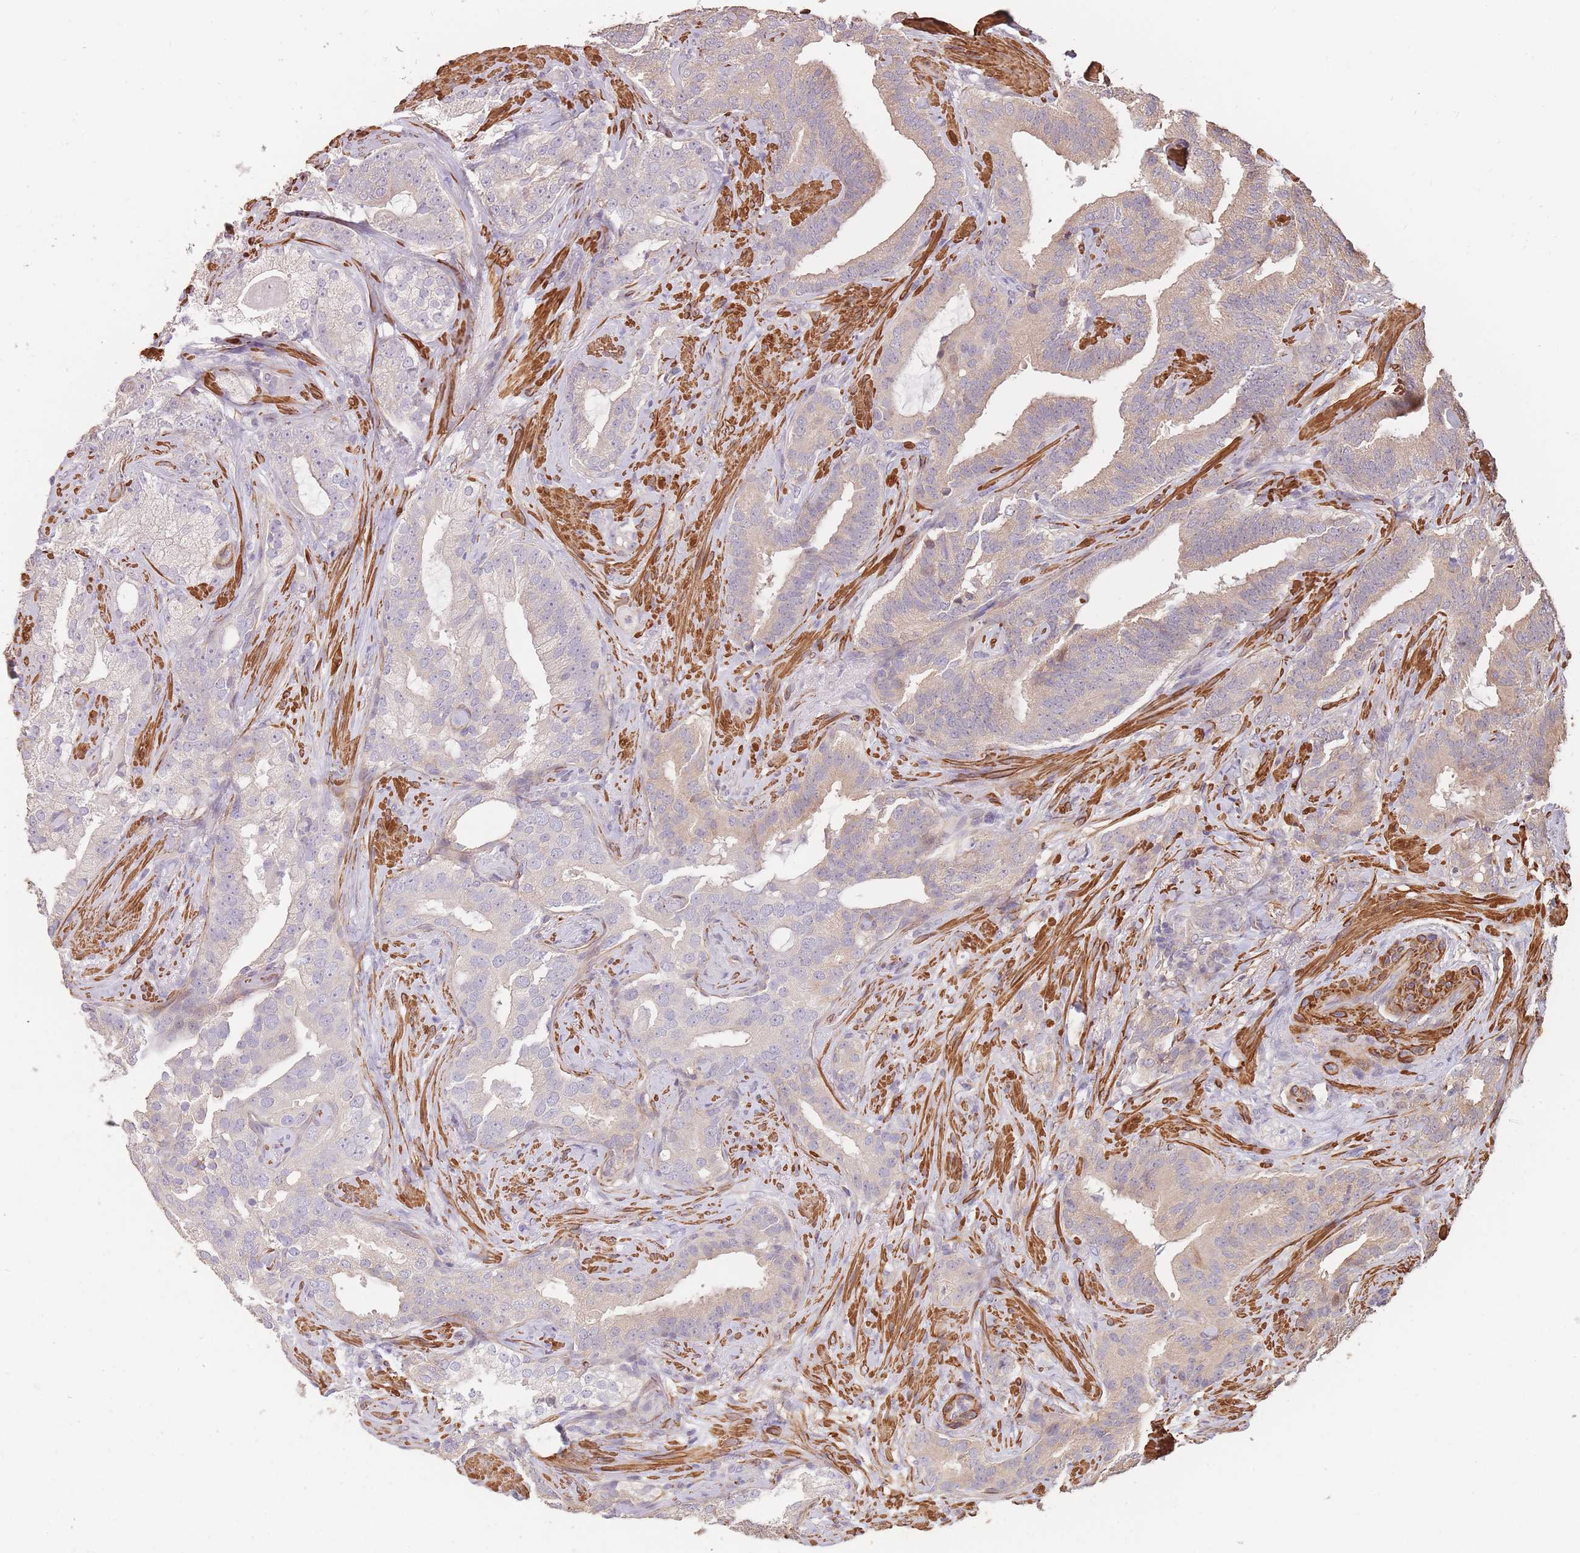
{"staining": {"intensity": "negative", "quantity": "none", "location": "none"}, "tissue": "prostate cancer", "cell_type": "Tumor cells", "image_type": "cancer", "snomed": [{"axis": "morphology", "description": "Adenocarcinoma, High grade"}, {"axis": "topography", "description": "Prostate"}], "caption": "The histopathology image exhibits no staining of tumor cells in prostate high-grade adenocarcinoma.", "gene": "NLRC4", "patient": {"sex": "male", "age": 64}}